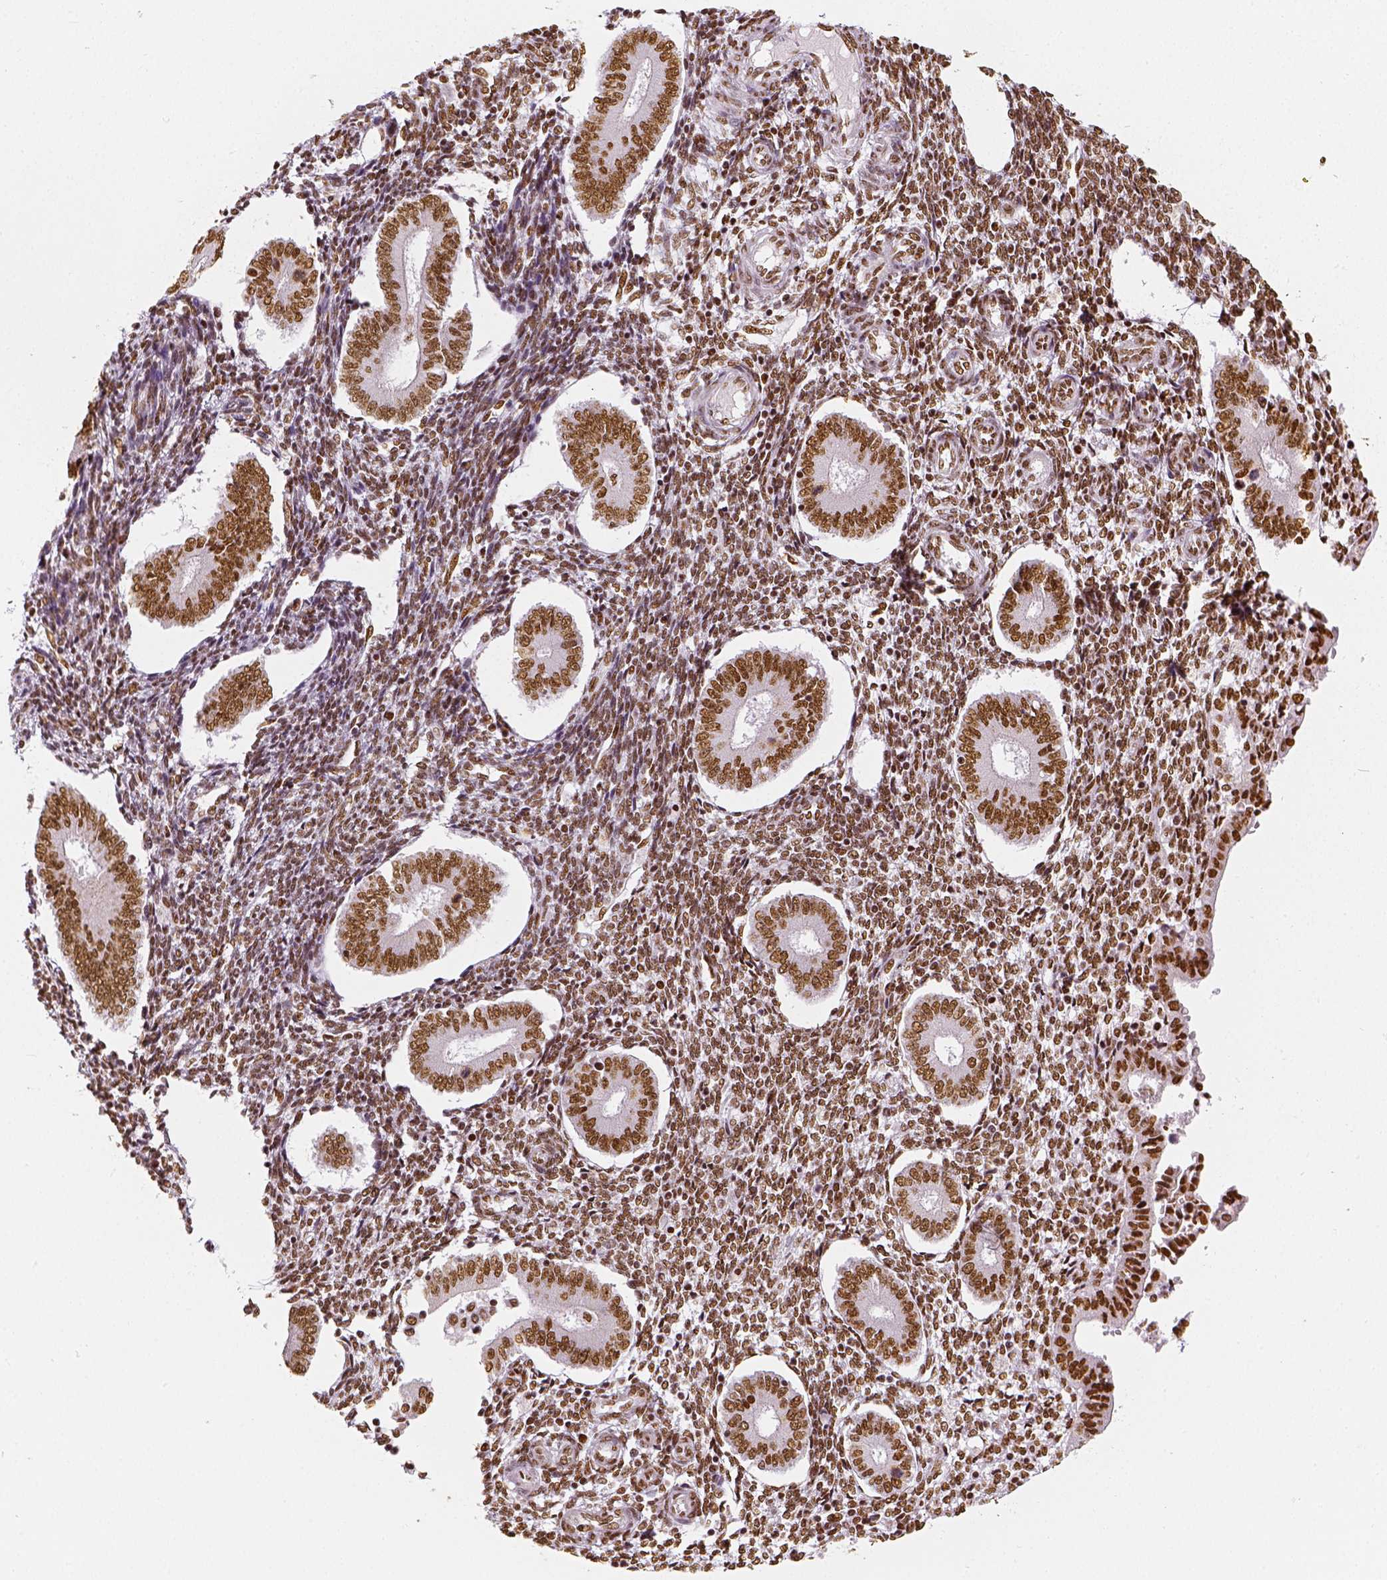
{"staining": {"intensity": "moderate", "quantity": ">75%", "location": "nuclear"}, "tissue": "endometrium", "cell_type": "Cells in endometrial stroma", "image_type": "normal", "snomed": [{"axis": "morphology", "description": "Normal tissue, NOS"}, {"axis": "topography", "description": "Endometrium"}], "caption": "The micrograph shows immunohistochemical staining of benign endometrium. There is moderate nuclear expression is appreciated in approximately >75% of cells in endometrial stroma.", "gene": "KDM5B", "patient": {"sex": "female", "age": 40}}